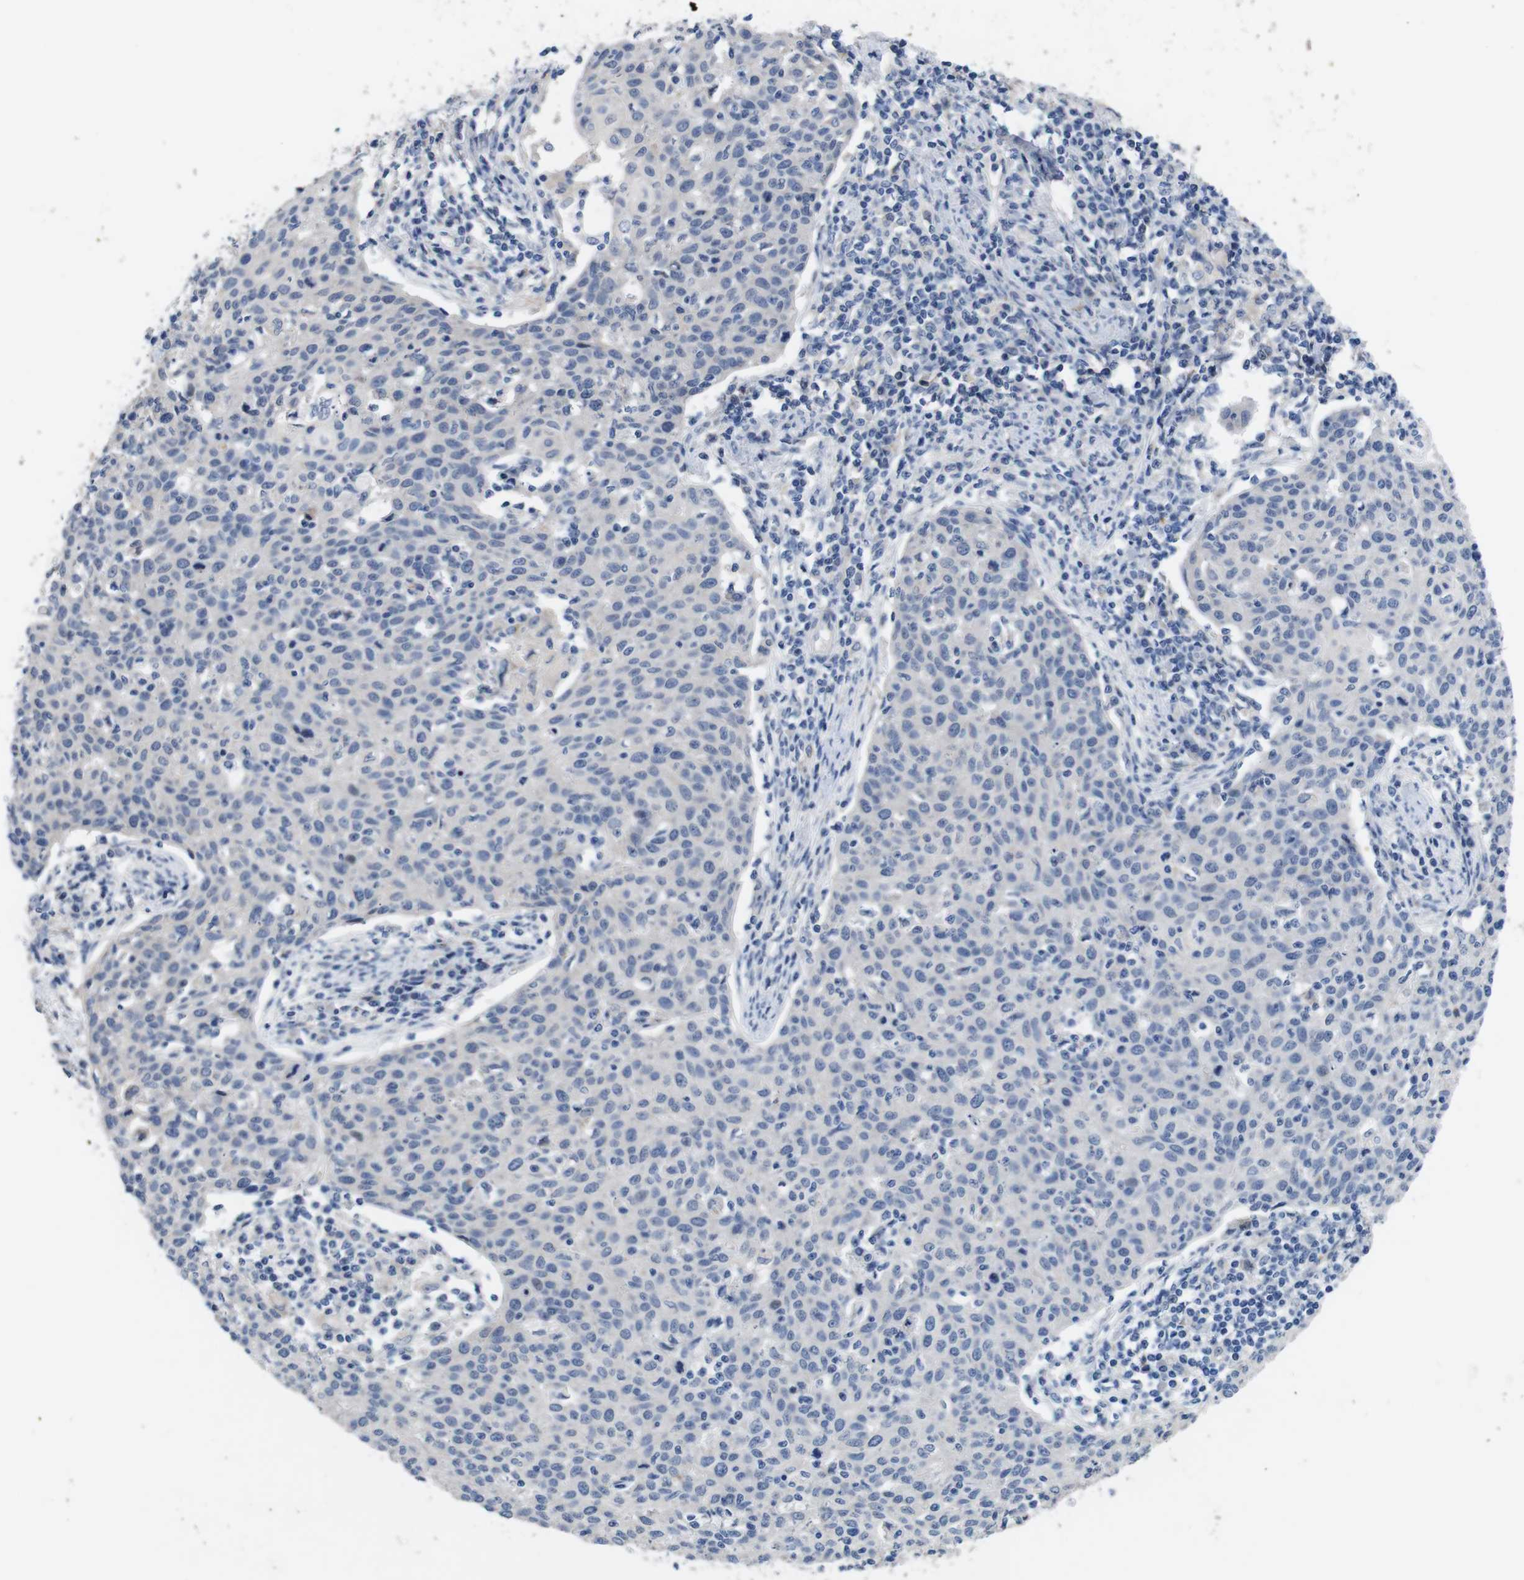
{"staining": {"intensity": "negative", "quantity": "none", "location": "none"}, "tissue": "cervical cancer", "cell_type": "Tumor cells", "image_type": "cancer", "snomed": [{"axis": "morphology", "description": "Squamous cell carcinoma, NOS"}, {"axis": "topography", "description": "Cervix"}], "caption": "The image shows no significant expression in tumor cells of squamous cell carcinoma (cervical).", "gene": "C1RL", "patient": {"sex": "female", "age": 38}}